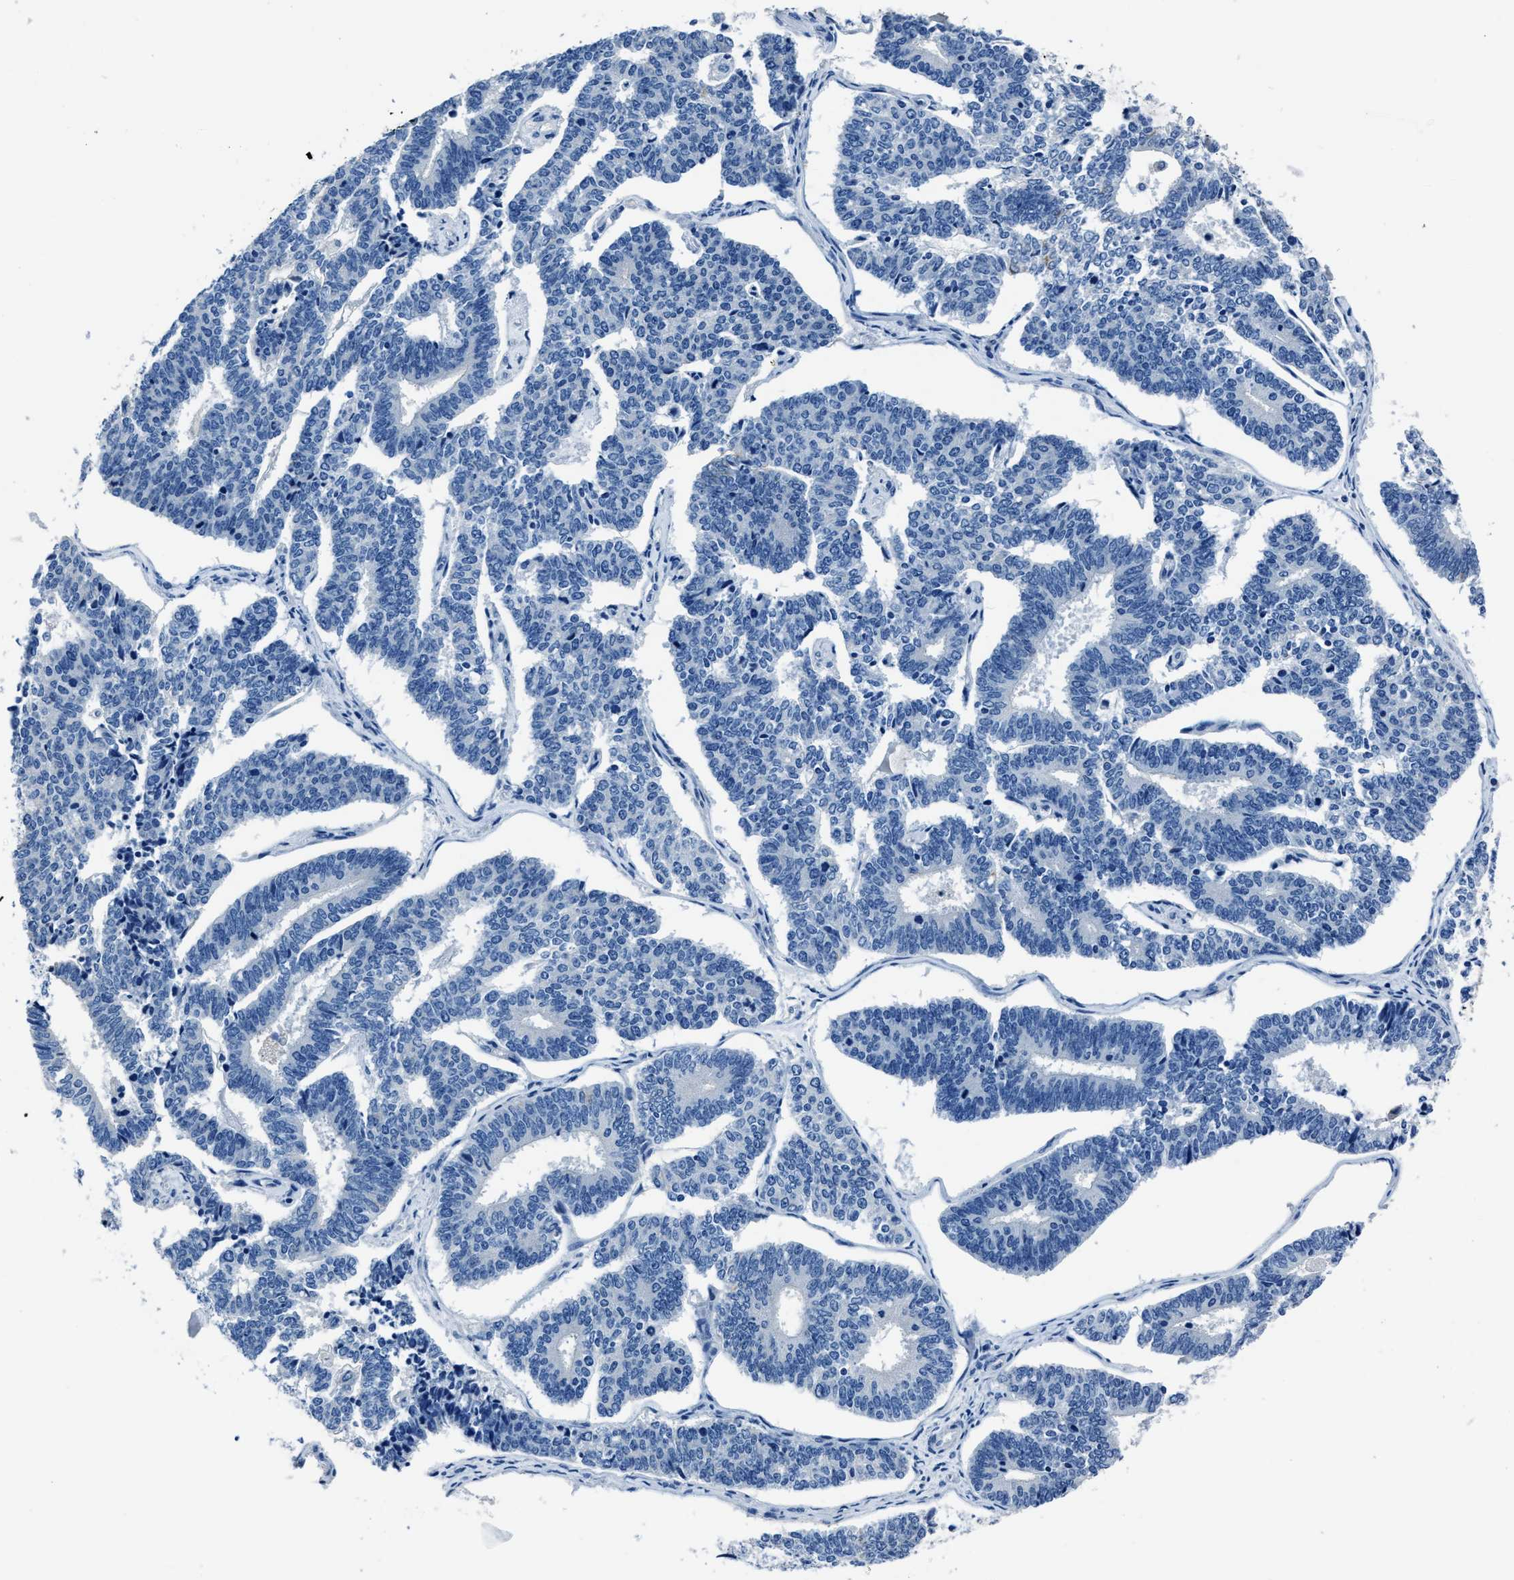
{"staining": {"intensity": "negative", "quantity": "none", "location": "none"}, "tissue": "endometrial cancer", "cell_type": "Tumor cells", "image_type": "cancer", "snomed": [{"axis": "morphology", "description": "Adenocarcinoma, NOS"}, {"axis": "topography", "description": "Endometrium"}], "caption": "The immunohistochemistry image has no significant expression in tumor cells of endometrial adenocarcinoma tissue. (DAB immunohistochemistry, high magnification).", "gene": "NACAD", "patient": {"sex": "female", "age": 70}}